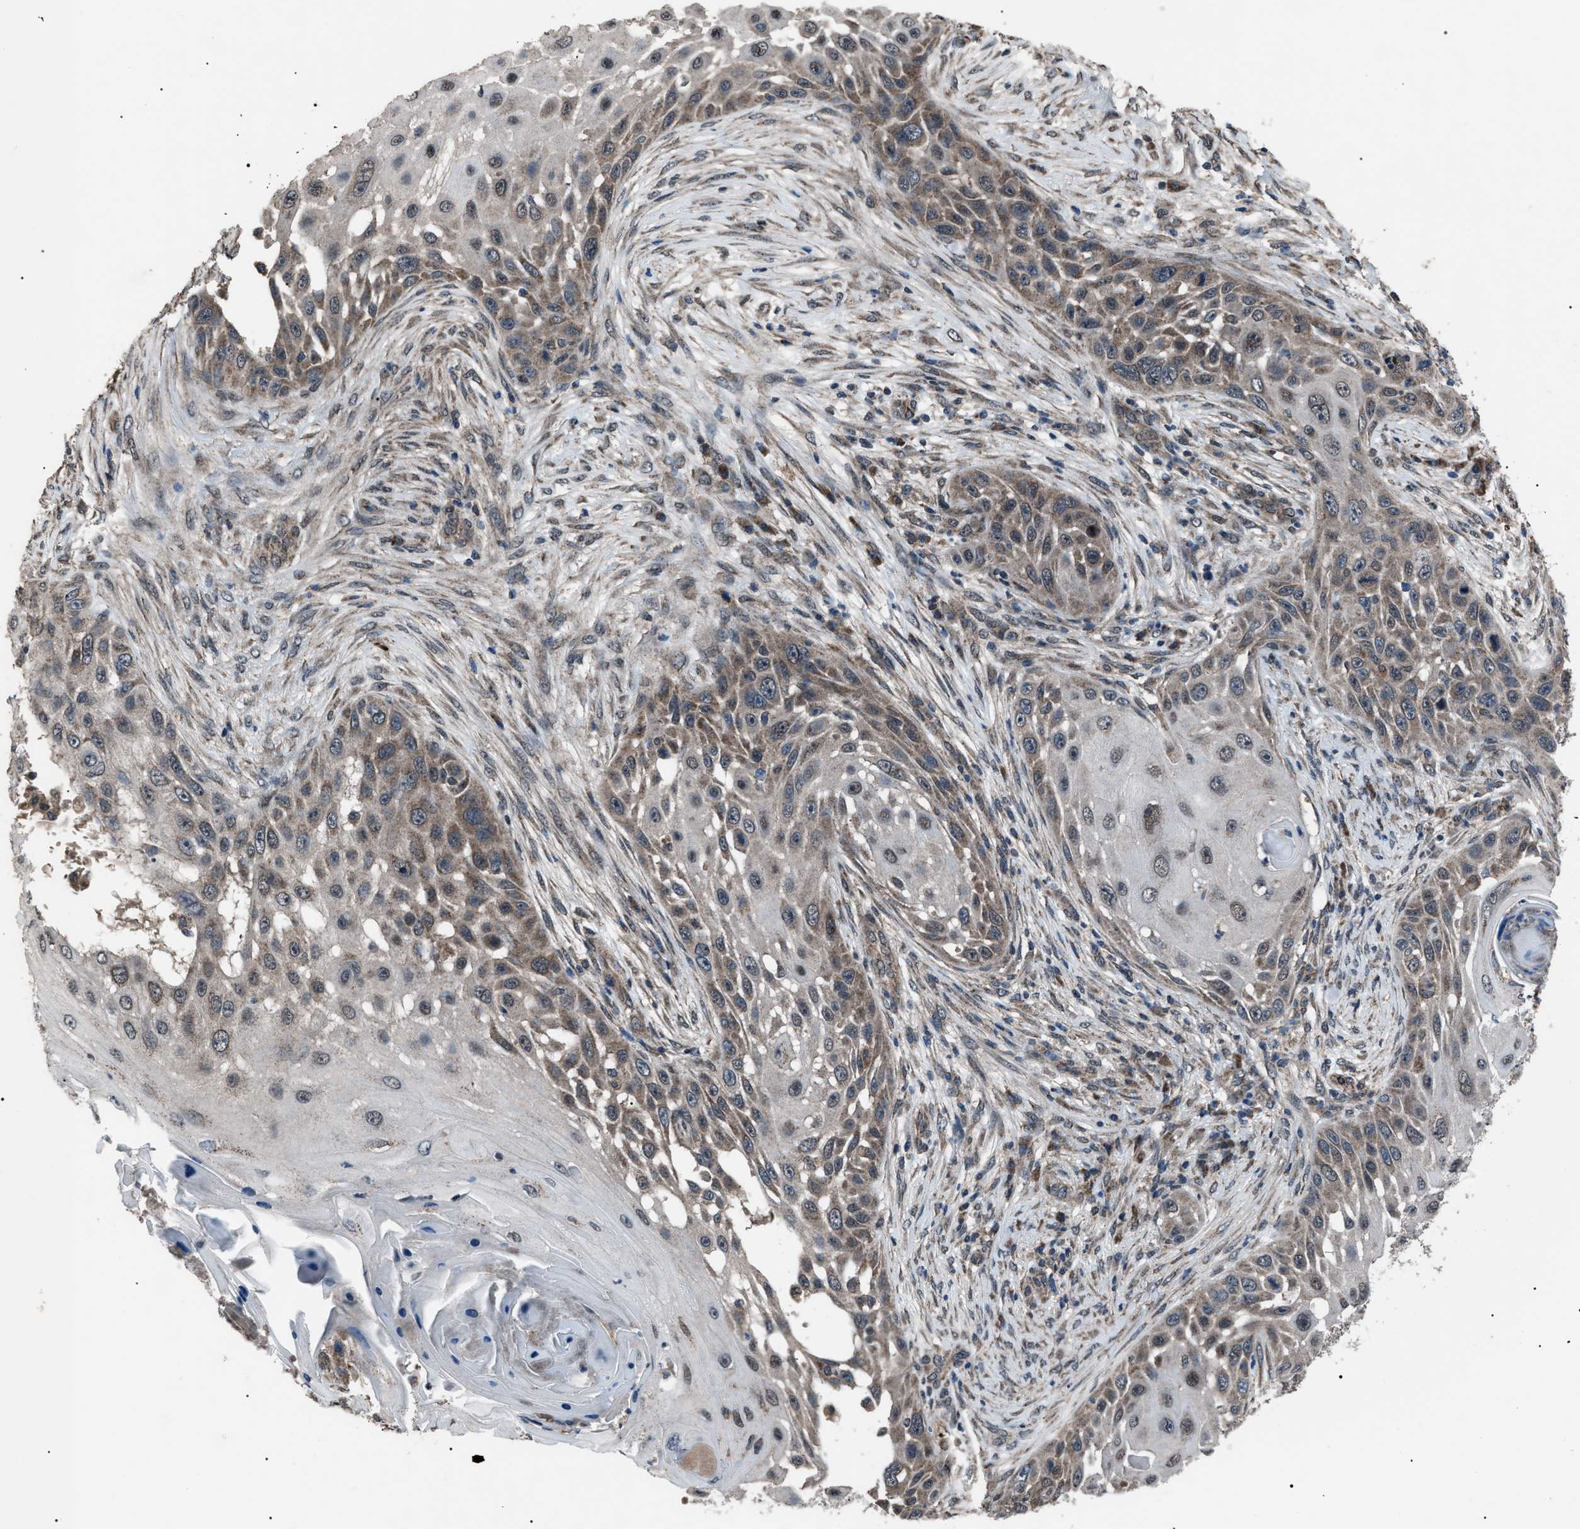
{"staining": {"intensity": "moderate", "quantity": ">75%", "location": "cytoplasmic/membranous"}, "tissue": "skin cancer", "cell_type": "Tumor cells", "image_type": "cancer", "snomed": [{"axis": "morphology", "description": "Squamous cell carcinoma, NOS"}, {"axis": "topography", "description": "Skin"}], "caption": "Immunohistochemistry (IHC) photomicrograph of neoplastic tissue: human skin cancer stained using IHC reveals medium levels of moderate protein expression localized specifically in the cytoplasmic/membranous of tumor cells, appearing as a cytoplasmic/membranous brown color.", "gene": "ZFAND2A", "patient": {"sex": "female", "age": 44}}